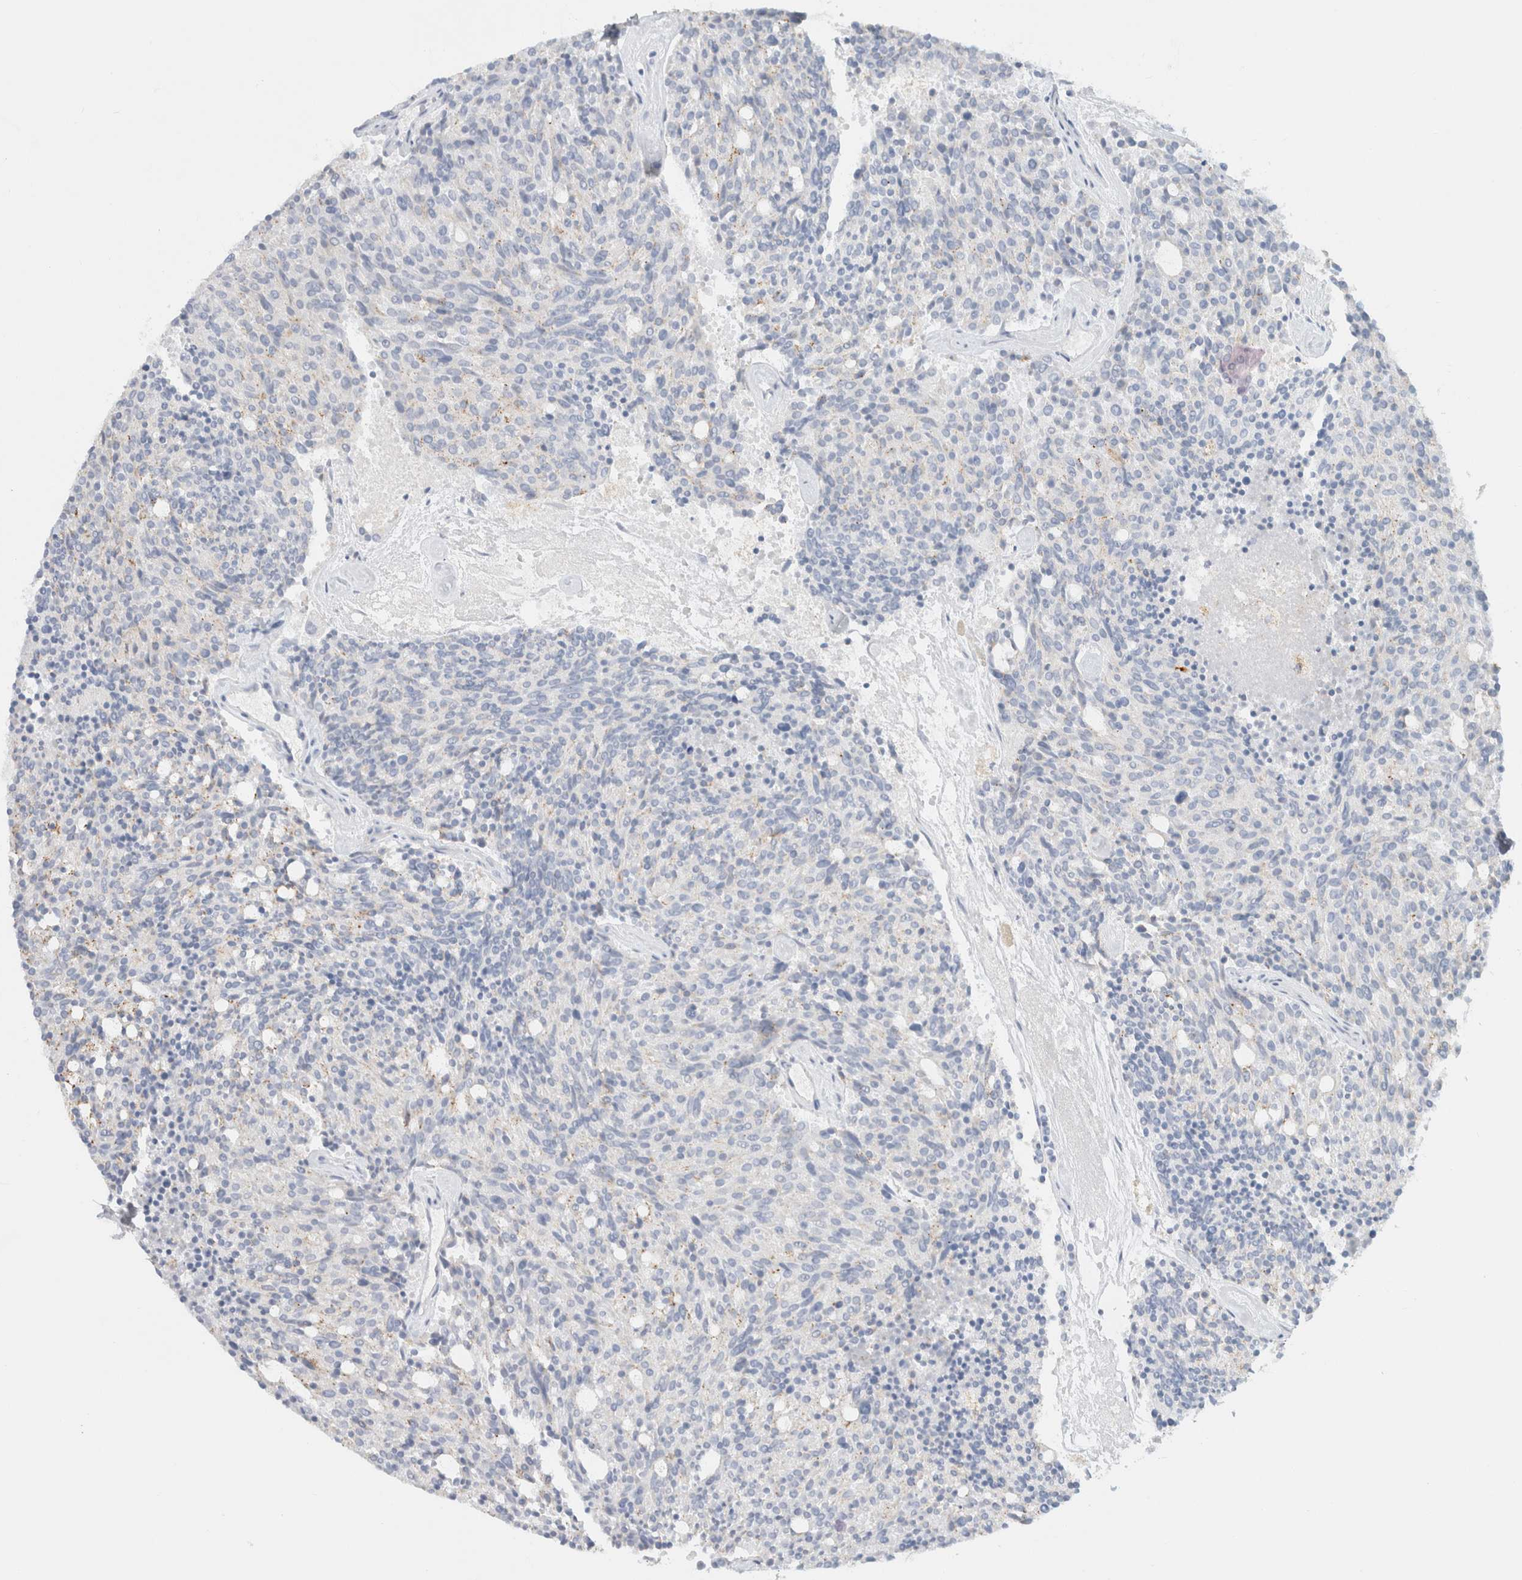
{"staining": {"intensity": "negative", "quantity": "none", "location": "none"}, "tissue": "carcinoid", "cell_type": "Tumor cells", "image_type": "cancer", "snomed": [{"axis": "morphology", "description": "Carcinoid, malignant, NOS"}, {"axis": "topography", "description": "Pancreas"}], "caption": "Tumor cells show no significant protein staining in carcinoid (malignant).", "gene": "CPQ", "patient": {"sex": "female", "age": 54}}